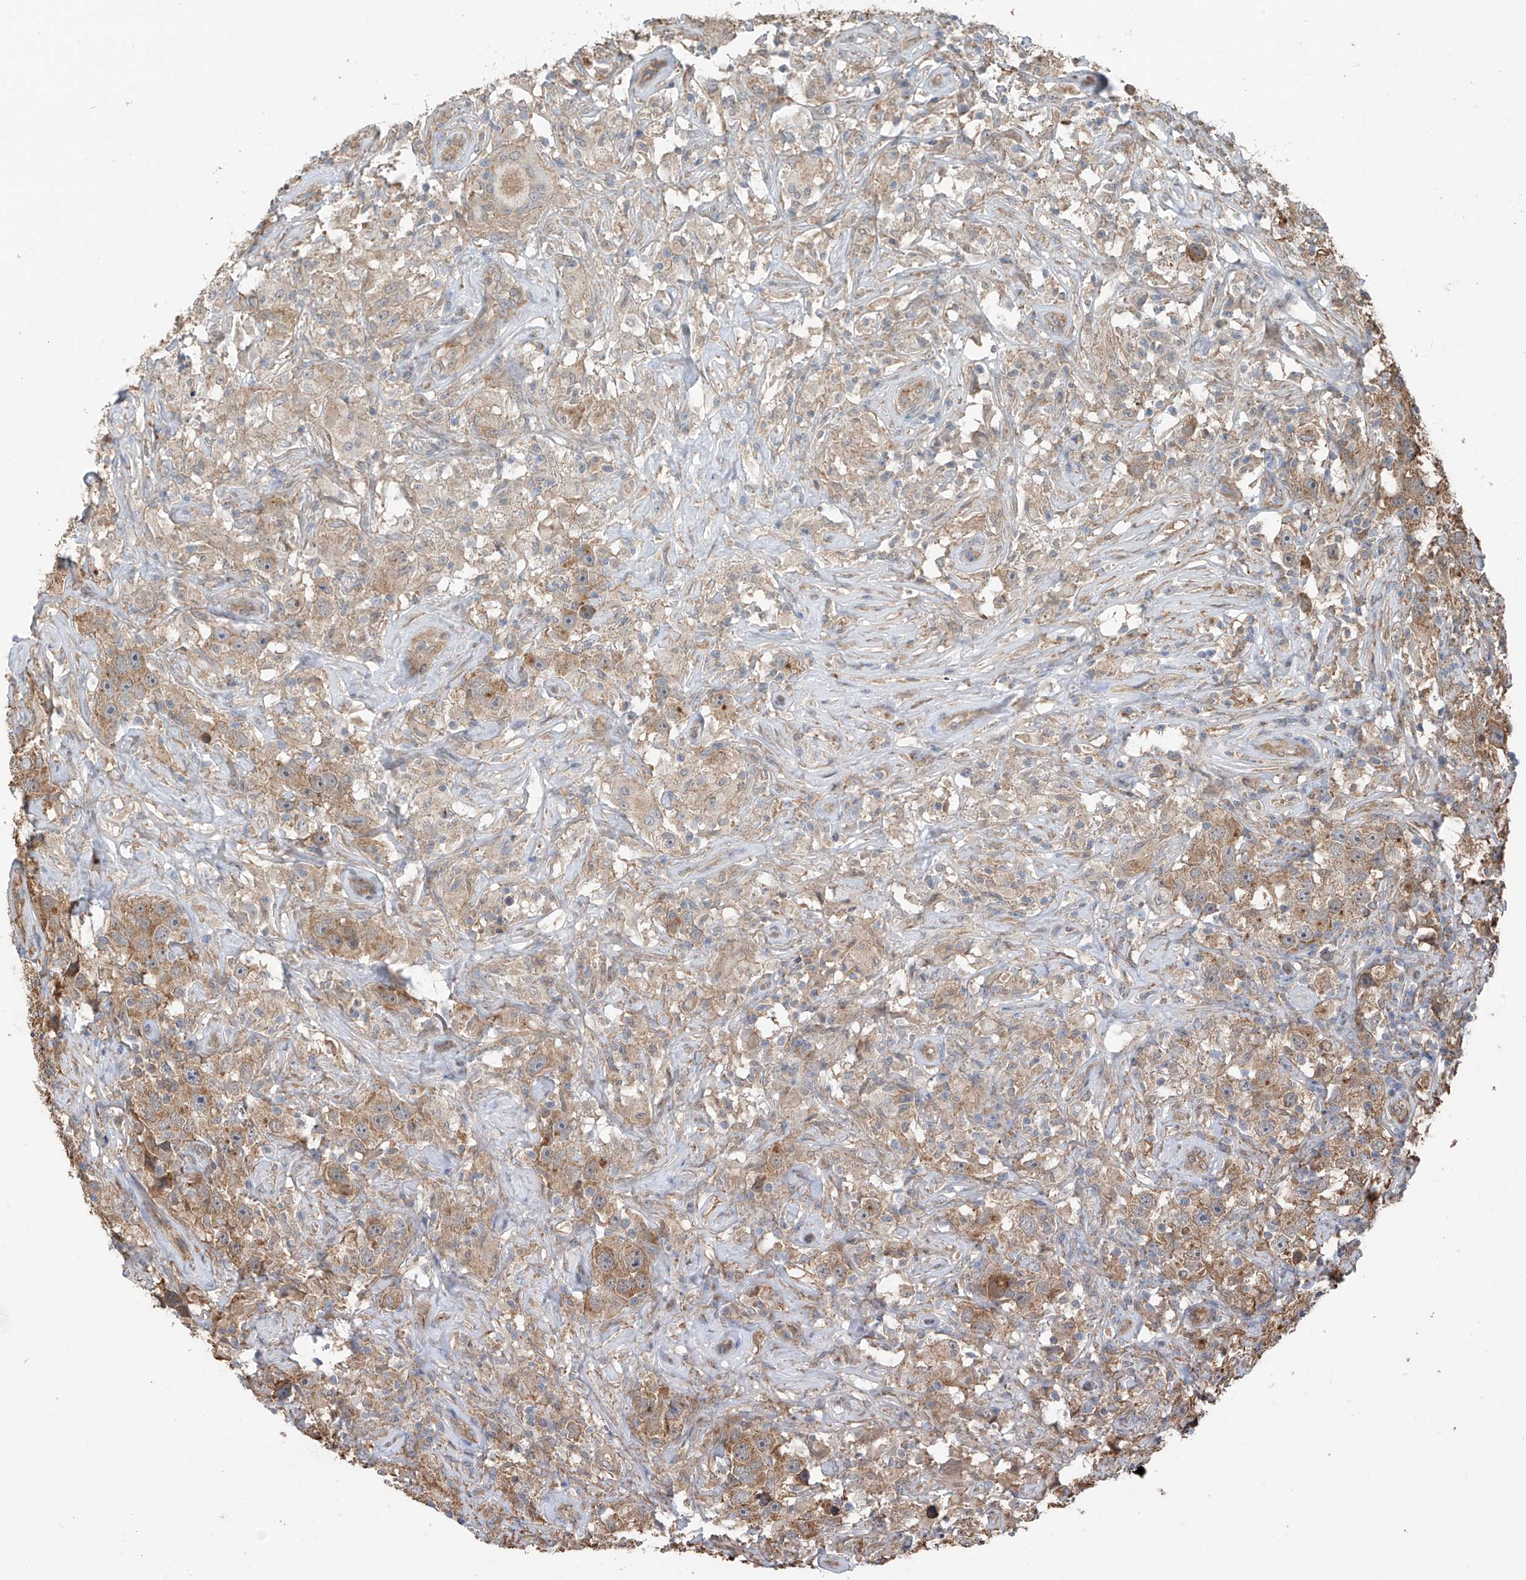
{"staining": {"intensity": "moderate", "quantity": "25%-75%", "location": "cytoplasmic/membranous"}, "tissue": "testis cancer", "cell_type": "Tumor cells", "image_type": "cancer", "snomed": [{"axis": "morphology", "description": "Seminoma, NOS"}, {"axis": "topography", "description": "Testis"}], "caption": "Immunohistochemistry of testis cancer demonstrates medium levels of moderate cytoplasmic/membranous positivity in approximately 25%-75% of tumor cells.", "gene": "ZNF189", "patient": {"sex": "male", "age": 49}}